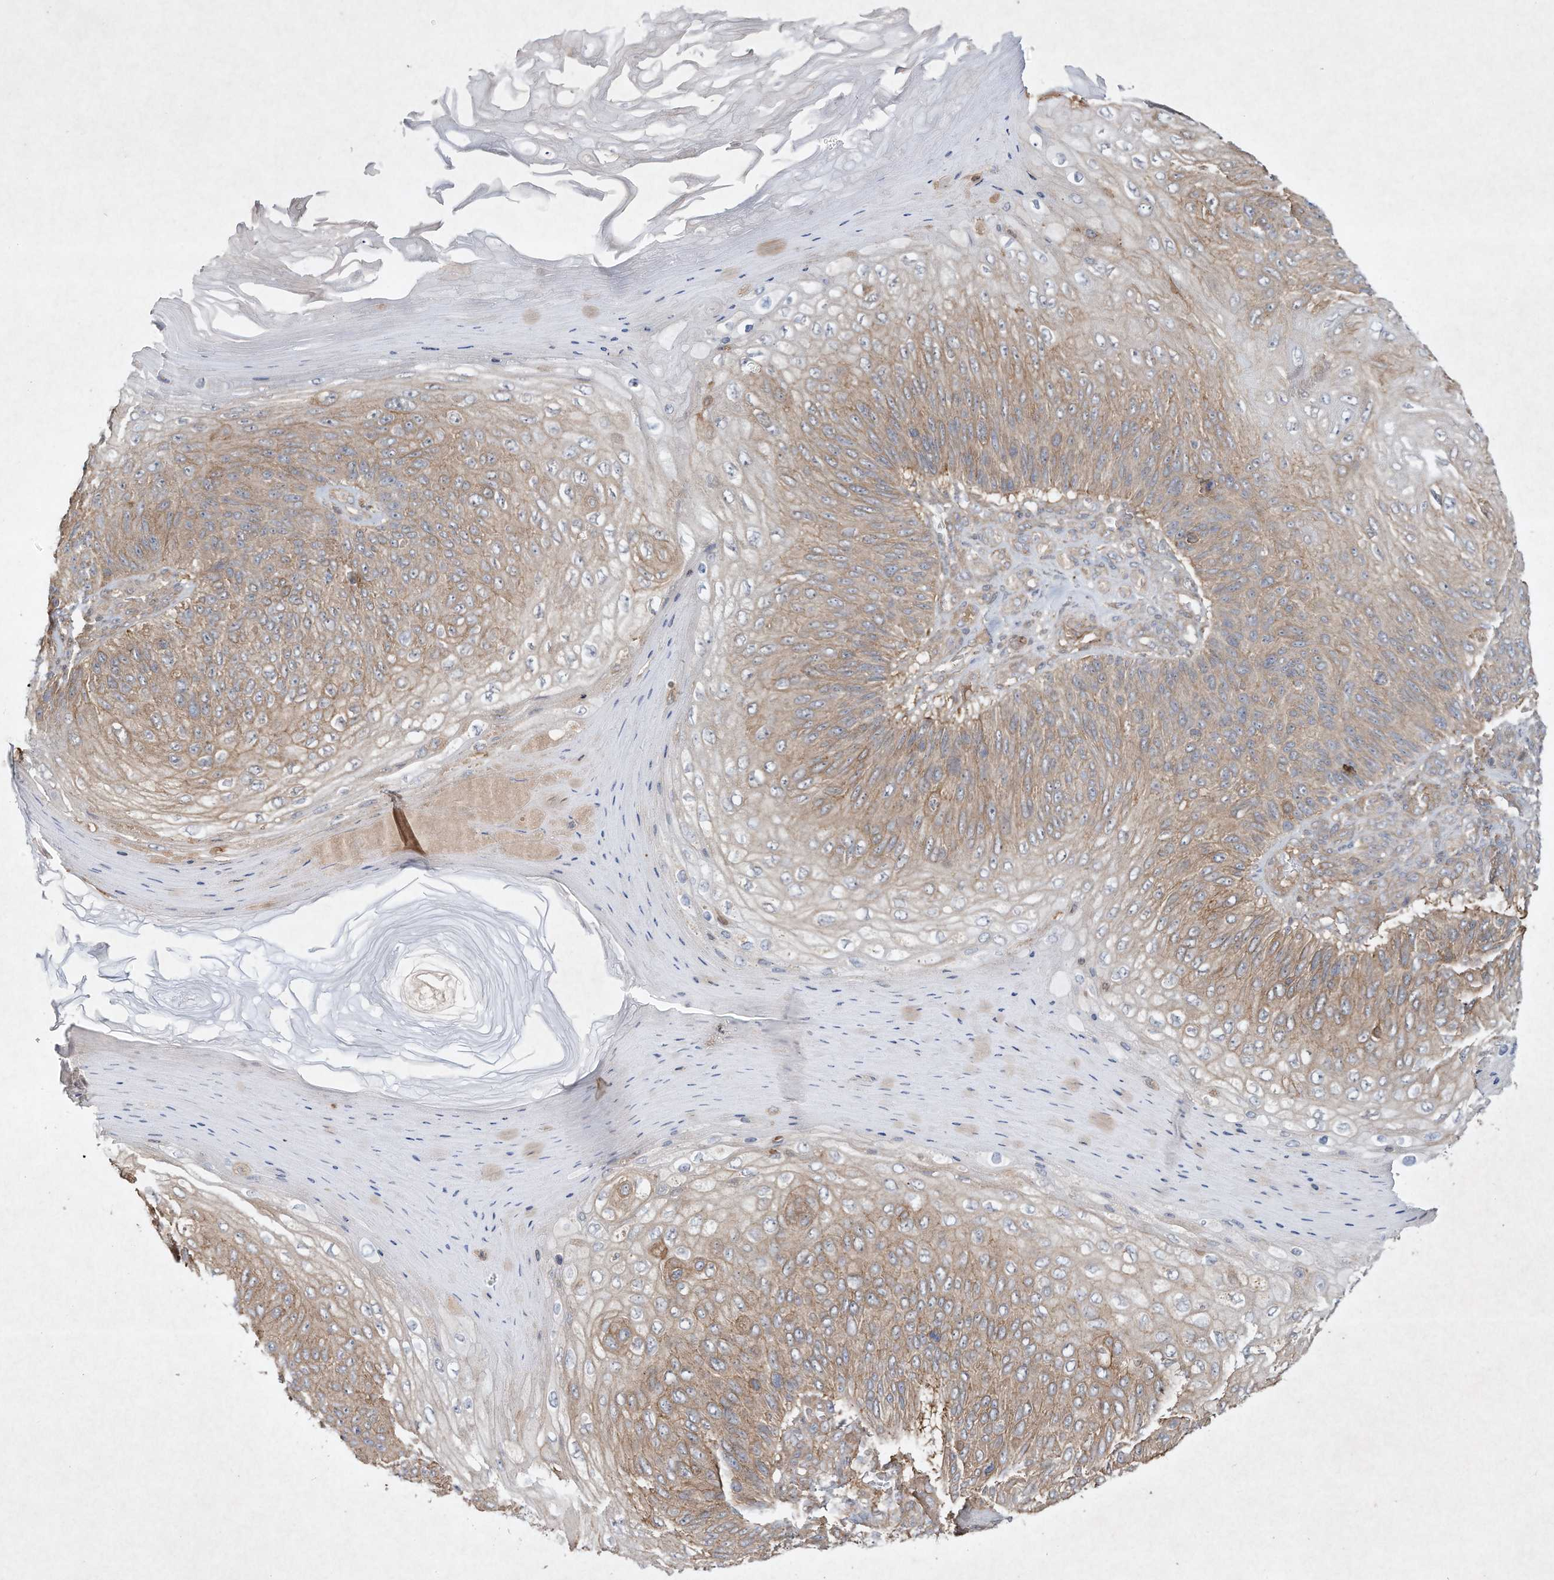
{"staining": {"intensity": "moderate", "quantity": ">75%", "location": "cytoplasmic/membranous"}, "tissue": "skin cancer", "cell_type": "Tumor cells", "image_type": "cancer", "snomed": [{"axis": "morphology", "description": "Squamous cell carcinoma, NOS"}, {"axis": "topography", "description": "Skin"}], "caption": "A high-resolution photomicrograph shows immunohistochemistry staining of skin cancer, which demonstrates moderate cytoplasmic/membranous expression in approximately >75% of tumor cells. (DAB (3,3'-diaminobenzidine) IHC, brown staining for protein, blue staining for nuclei).", "gene": "HTR5A", "patient": {"sex": "female", "age": 88}}